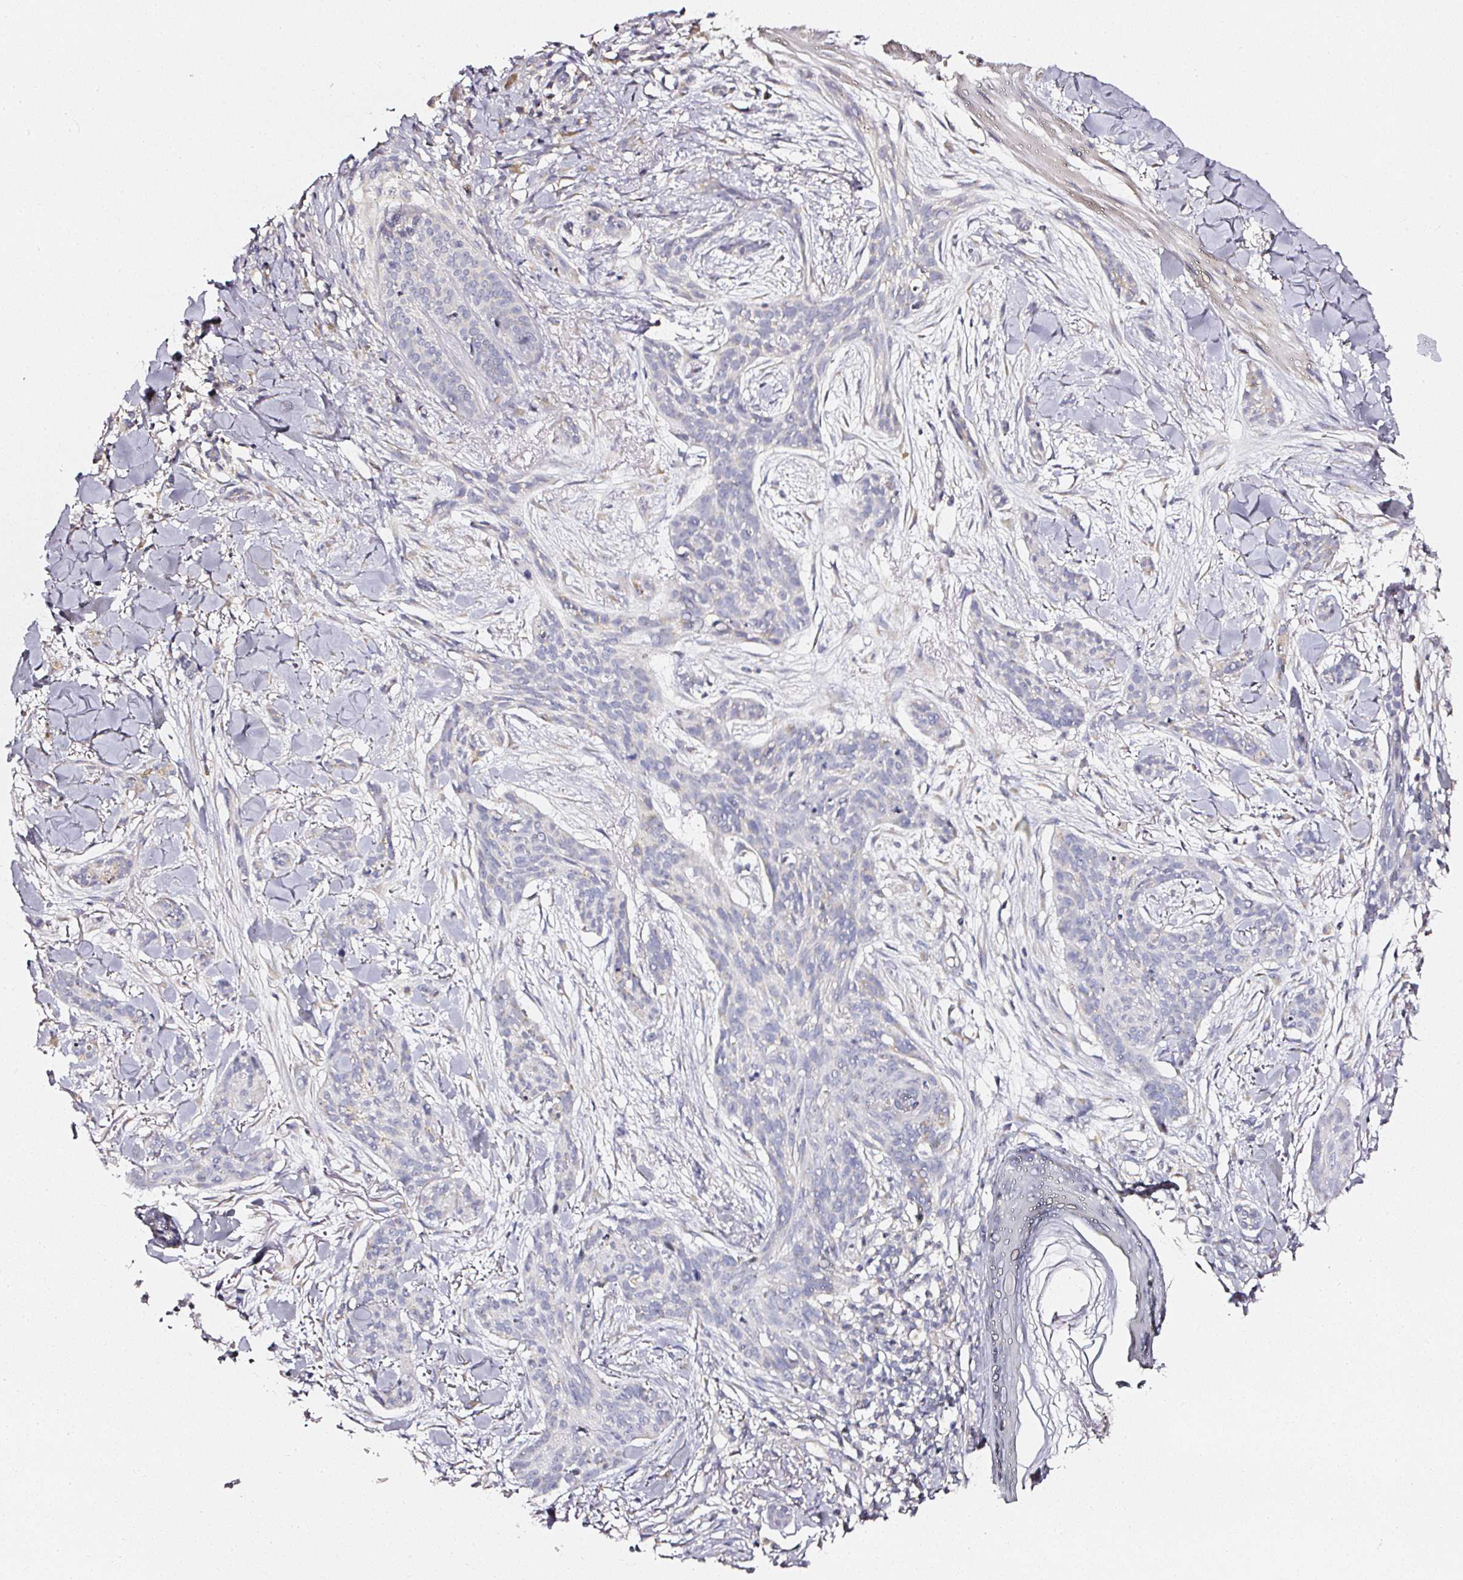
{"staining": {"intensity": "negative", "quantity": "none", "location": "none"}, "tissue": "skin cancer", "cell_type": "Tumor cells", "image_type": "cancer", "snomed": [{"axis": "morphology", "description": "Basal cell carcinoma"}, {"axis": "topography", "description": "Skin"}], "caption": "Immunohistochemical staining of human skin basal cell carcinoma shows no significant staining in tumor cells. Brightfield microscopy of immunohistochemistry stained with DAB (brown) and hematoxylin (blue), captured at high magnification.", "gene": "NTRK1", "patient": {"sex": "male", "age": 52}}